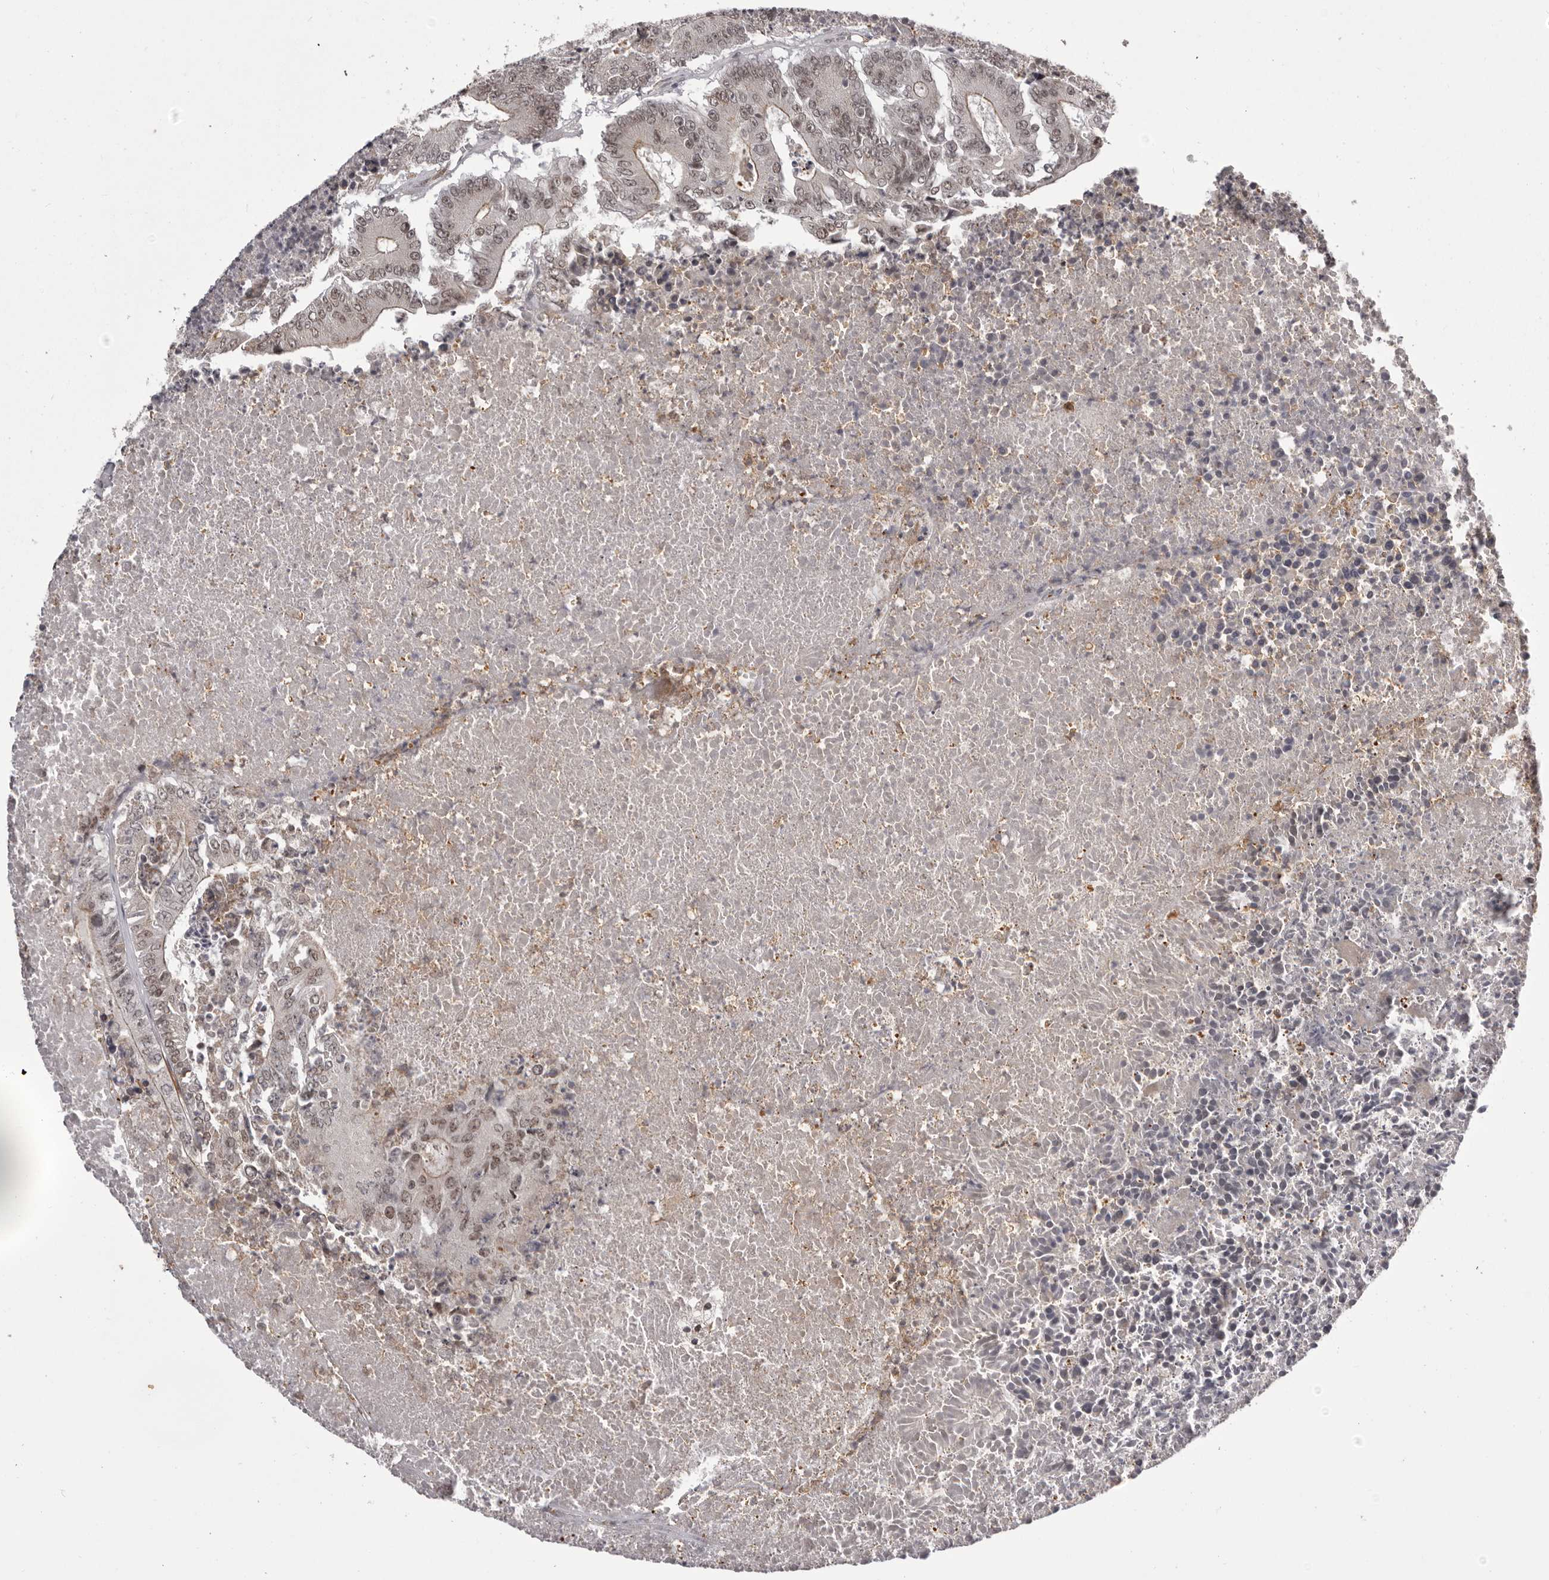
{"staining": {"intensity": "weak", "quantity": "25%-75%", "location": "nuclear"}, "tissue": "colorectal cancer", "cell_type": "Tumor cells", "image_type": "cancer", "snomed": [{"axis": "morphology", "description": "Adenocarcinoma, NOS"}, {"axis": "topography", "description": "Colon"}], "caption": "Brown immunohistochemical staining in human colorectal adenocarcinoma shows weak nuclear positivity in approximately 25%-75% of tumor cells. The staining was performed using DAB (3,3'-diaminobenzidine), with brown indicating positive protein expression. Nuclei are stained blue with hematoxylin.", "gene": "RNF2", "patient": {"sex": "male", "age": 87}}